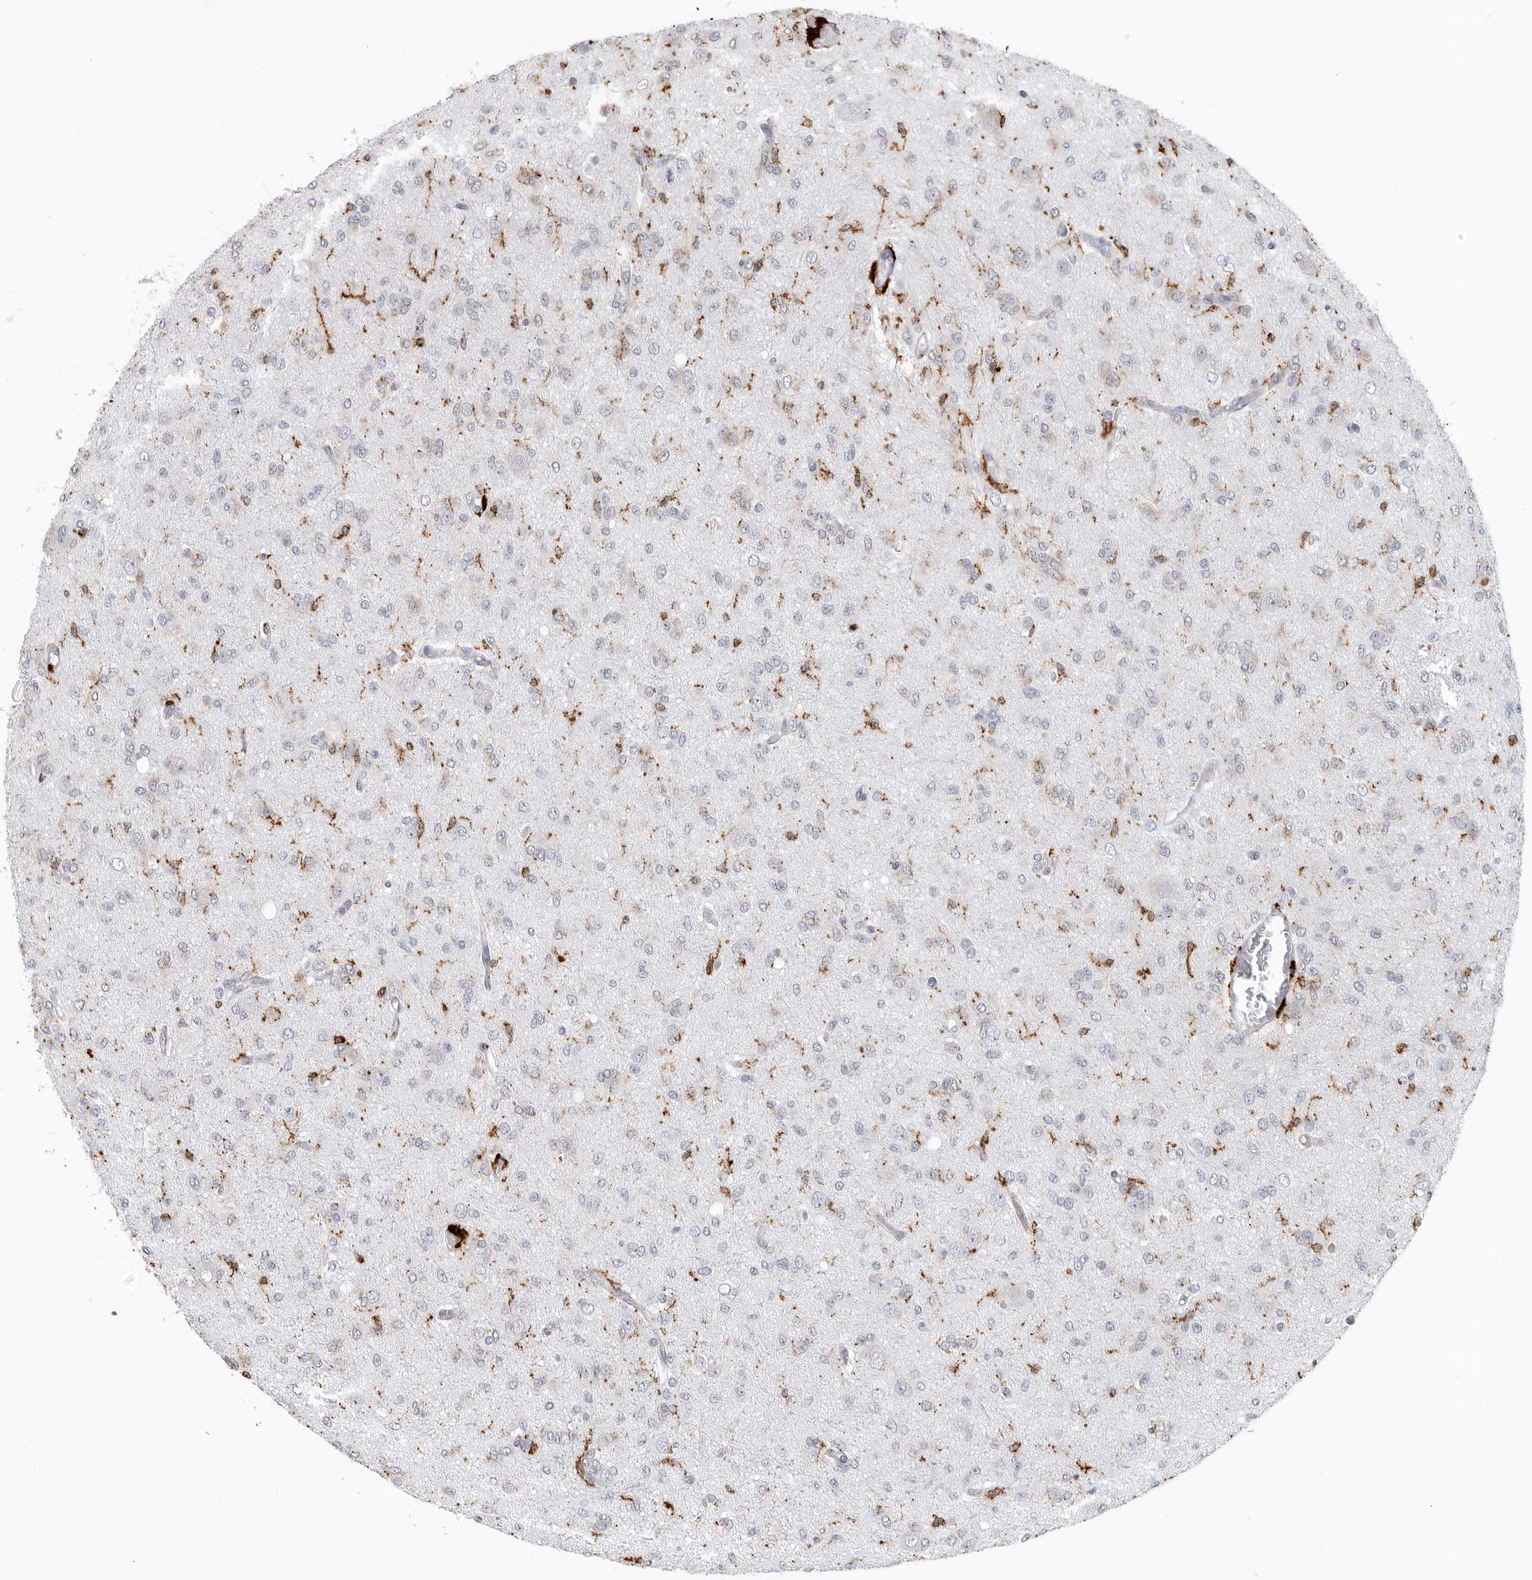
{"staining": {"intensity": "negative", "quantity": "none", "location": "none"}, "tissue": "glioma", "cell_type": "Tumor cells", "image_type": "cancer", "snomed": [{"axis": "morphology", "description": "Glioma, malignant, High grade"}, {"axis": "topography", "description": "Brain"}], "caption": "Immunohistochemistry (IHC) of malignant high-grade glioma displays no positivity in tumor cells. (Stains: DAB IHC with hematoxylin counter stain, Microscopy: brightfield microscopy at high magnification).", "gene": "IFI30", "patient": {"sex": "female", "age": 59}}